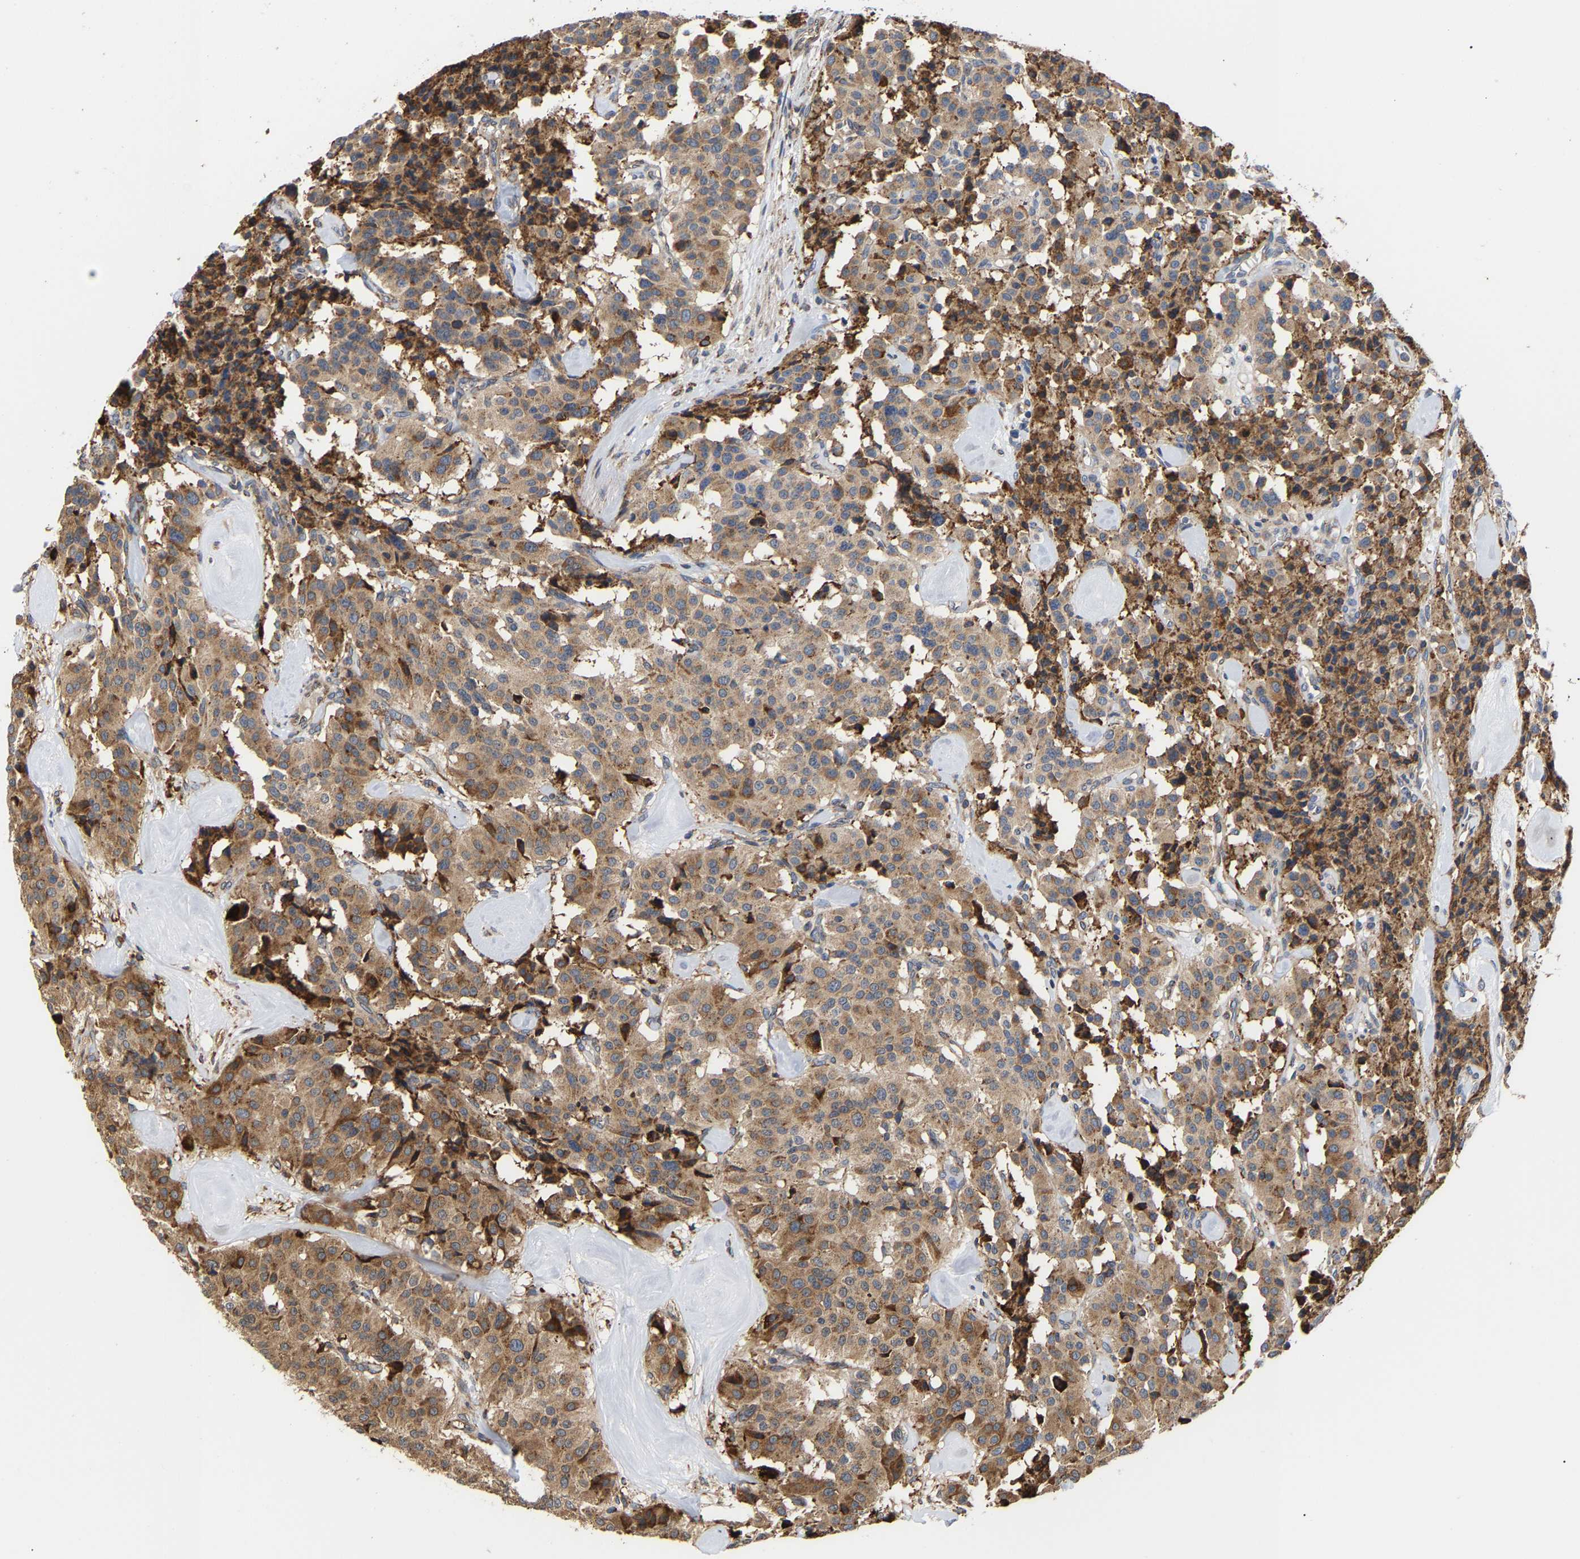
{"staining": {"intensity": "moderate", "quantity": ">75%", "location": "cytoplasmic/membranous"}, "tissue": "carcinoid", "cell_type": "Tumor cells", "image_type": "cancer", "snomed": [{"axis": "morphology", "description": "Carcinoid, malignant, NOS"}, {"axis": "topography", "description": "Lung"}], "caption": "Tumor cells show moderate cytoplasmic/membranous staining in approximately >75% of cells in carcinoid (malignant). (Brightfield microscopy of DAB IHC at high magnification).", "gene": "ARAP1", "patient": {"sex": "male", "age": 30}}